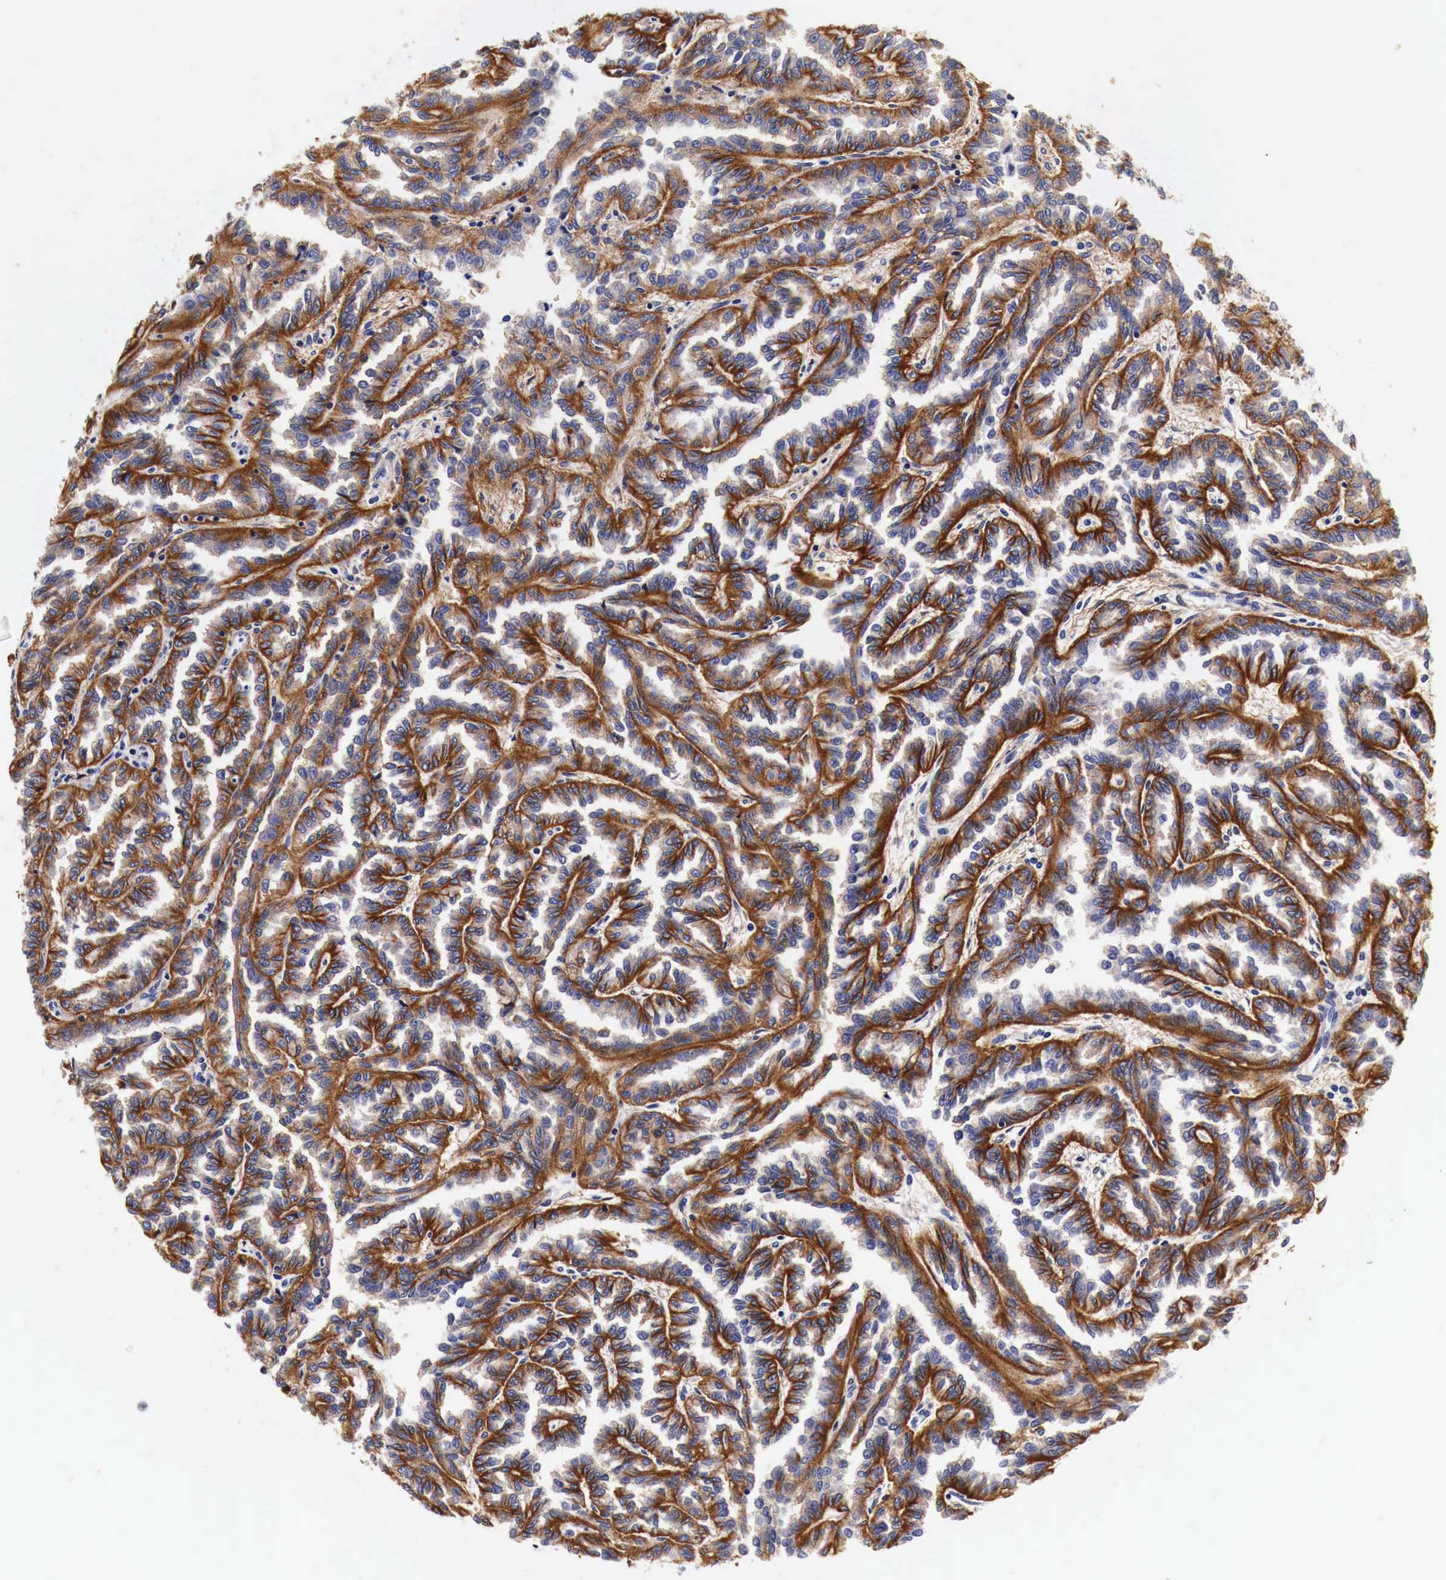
{"staining": {"intensity": "strong", "quantity": ">75%", "location": "cytoplasmic/membranous"}, "tissue": "renal cancer", "cell_type": "Tumor cells", "image_type": "cancer", "snomed": [{"axis": "morphology", "description": "Inflammation, NOS"}, {"axis": "morphology", "description": "Adenocarcinoma, NOS"}, {"axis": "topography", "description": "Kidney"}], "caption": "Protein expression analysis of renal cancer (adenocarcinoma) exhibits strong cytoplasmic/membranous positivity in about >75% of tumor cells. The protein of interest is shown in brown color, while the nuclei are stained blue.", "gene": "EGFR", "patient": {"sex": "male", "age": 68}}